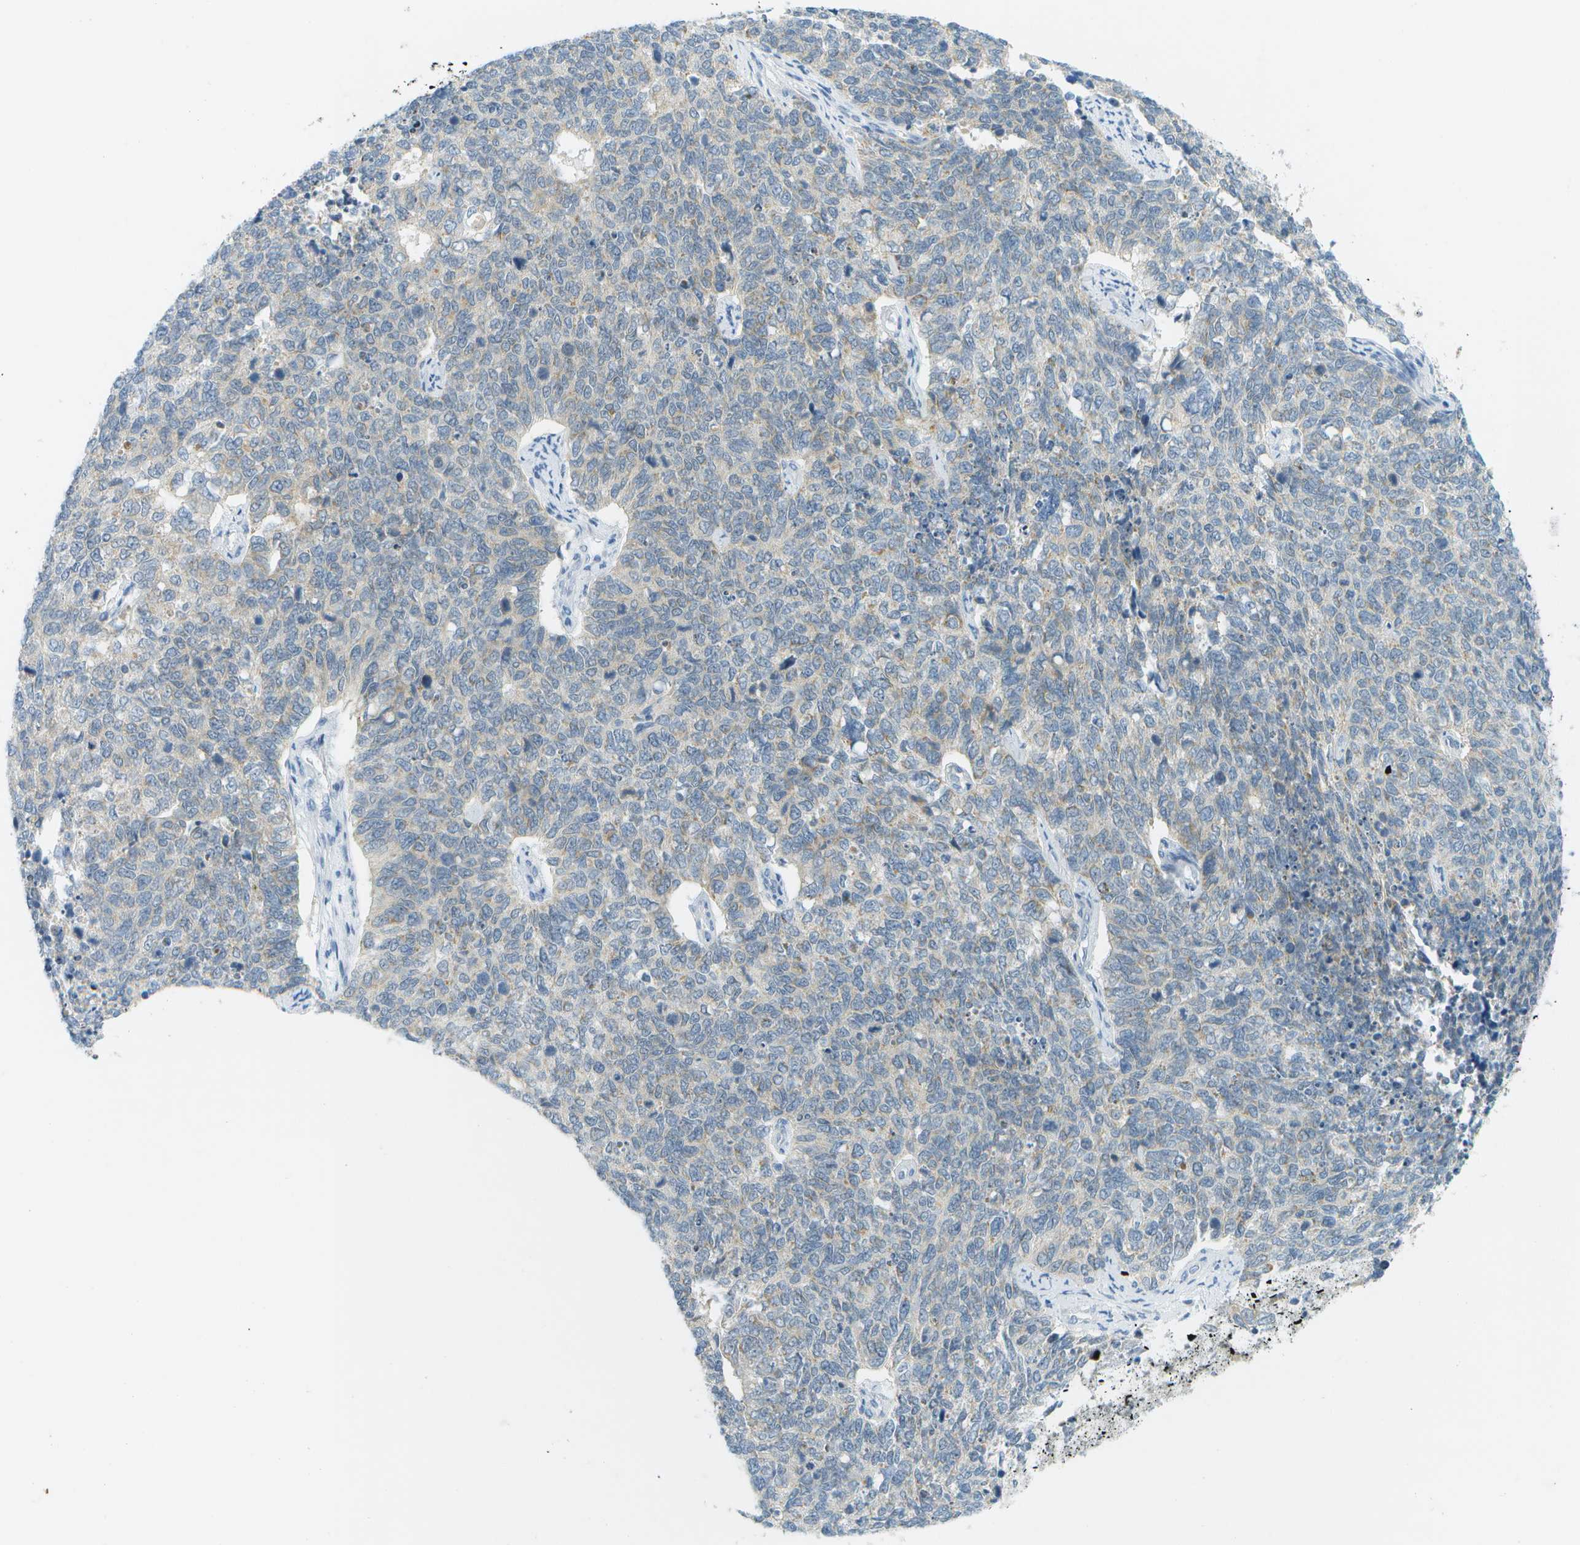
{"staining": {"intensity": "weak", "quantity": "<25%", "location": "cytoplasmic/membranous"}, "tissue": "cervical cancer", "cell_type": "Tumor cells", "image_type": "cancer", "snomed": [{"axis": "morphology", "description": "Squamous cell carcinoma, NOS"}, {"axis": "topography", "description": "Cervix"}], "caption": "IHC micrograph of neoplastic tissue: human cervical squamous cell carcinoma stained with DAB (3,3'-diaminobenzidine) exhibits no significant protein expression in tumor cells. The staining was performed using DAB to visualize the protein expression in brown, while the nuclei were stained in blue with hematoxylin (Magnification: 20x).", "gene": "SMYD5", "patient": {"sex": "female", "age": 63}}